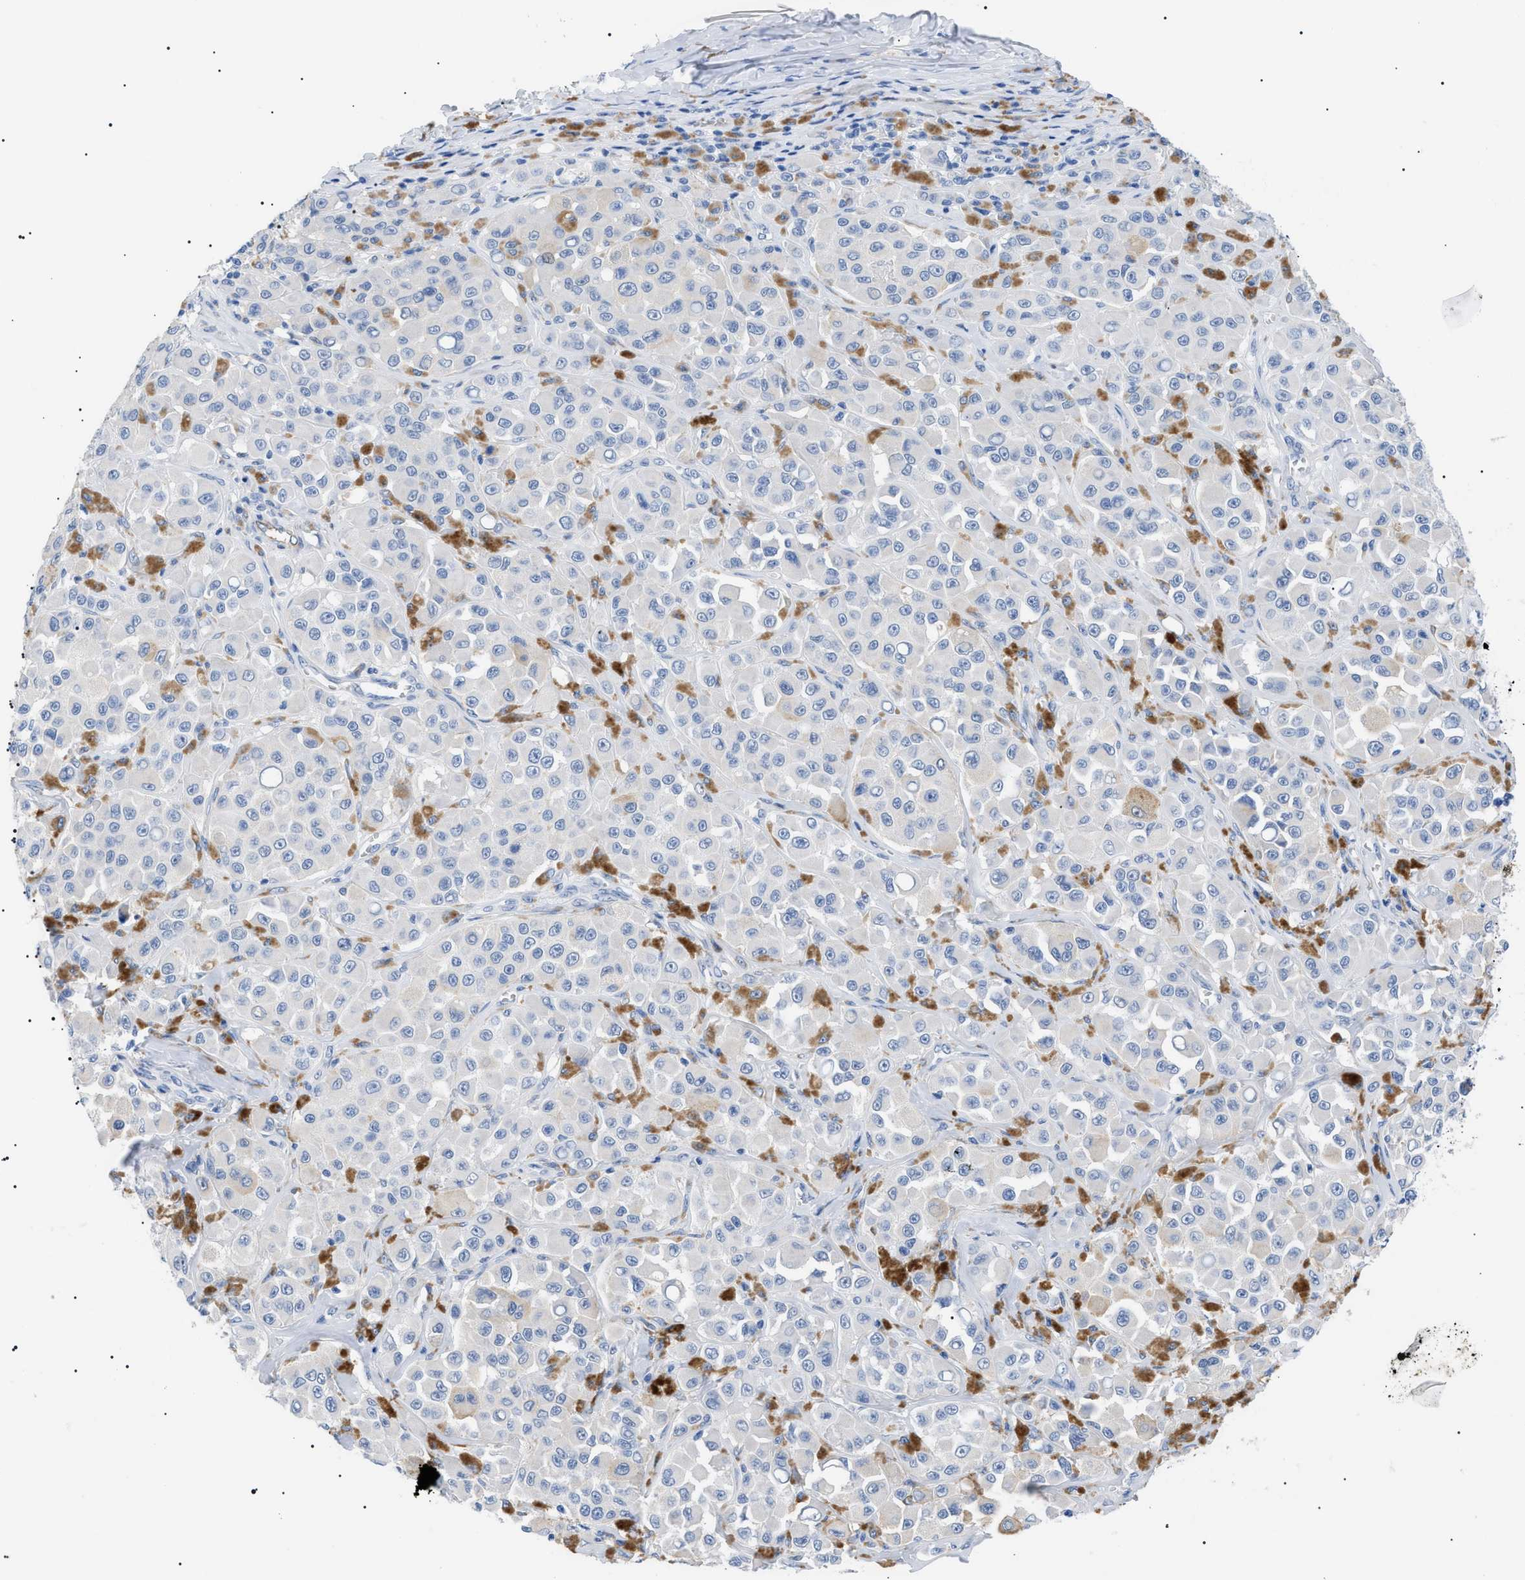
{"staining": {"intensity": "negative", "quantity": "none", "location": "none"}, "tissue": "melanoma", "cell_type": "Tumor cells", "image_type": "cancer", "snomed": [{"axis": "morphology", "description": "Malignant melanoma, NOS"}, {"axis": "topography", "description": "Skin"}], "caption": "Tumor cells show no significant protein staining in melanoma. Nuclei are stained in blue.", "gene": "ACKR1", "patient": {"sex": "male", "age": 84}}